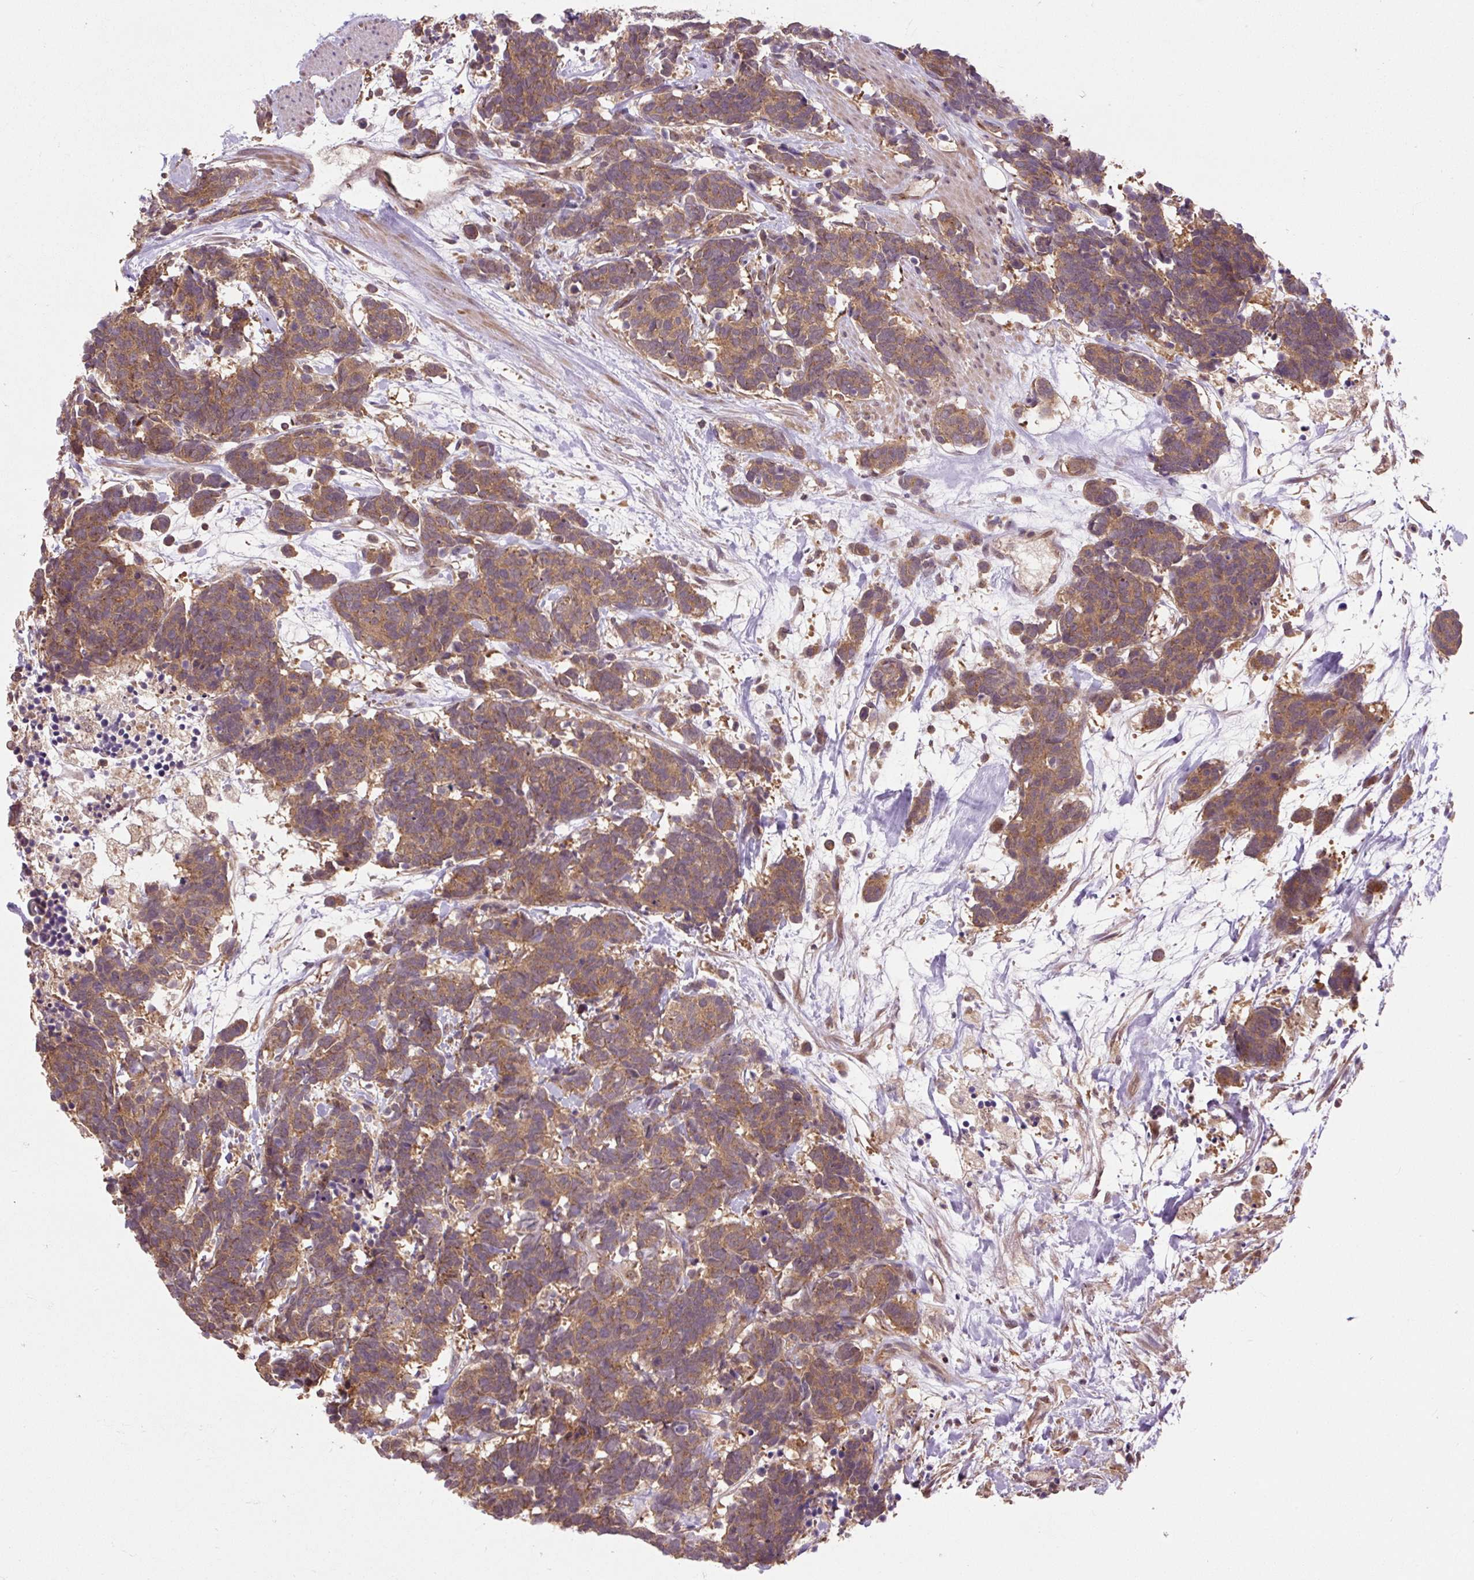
{"staining": {"intensity": "moderate", "quantity": ">75%", "location": "cytoplasmic/membranous"}, "tissue": "carcinoid", "cell_type": "Tumor cells", "image_type": "cancer", "snomed": [{"axis": "morphology", "description": "Carcinoma, NOS"}, {"axis": "morphology", "description": "Carcinoid, malignant, NOS"}, {"axis": "topography", "description": "Prostate"}], "caption": "Immunohistochemistry histopathology image of neoplastic tissue: carcinoid (malignant) stained using immunohistochemistry shows medium levels of moderate protein expression localized specifically in the cytoplasmic/membranous of tumor cells, appearing as a cytoplasmic/membranous brown color.", "gene": "MMS19", "patient": {"sex": "male", "age": 57}}